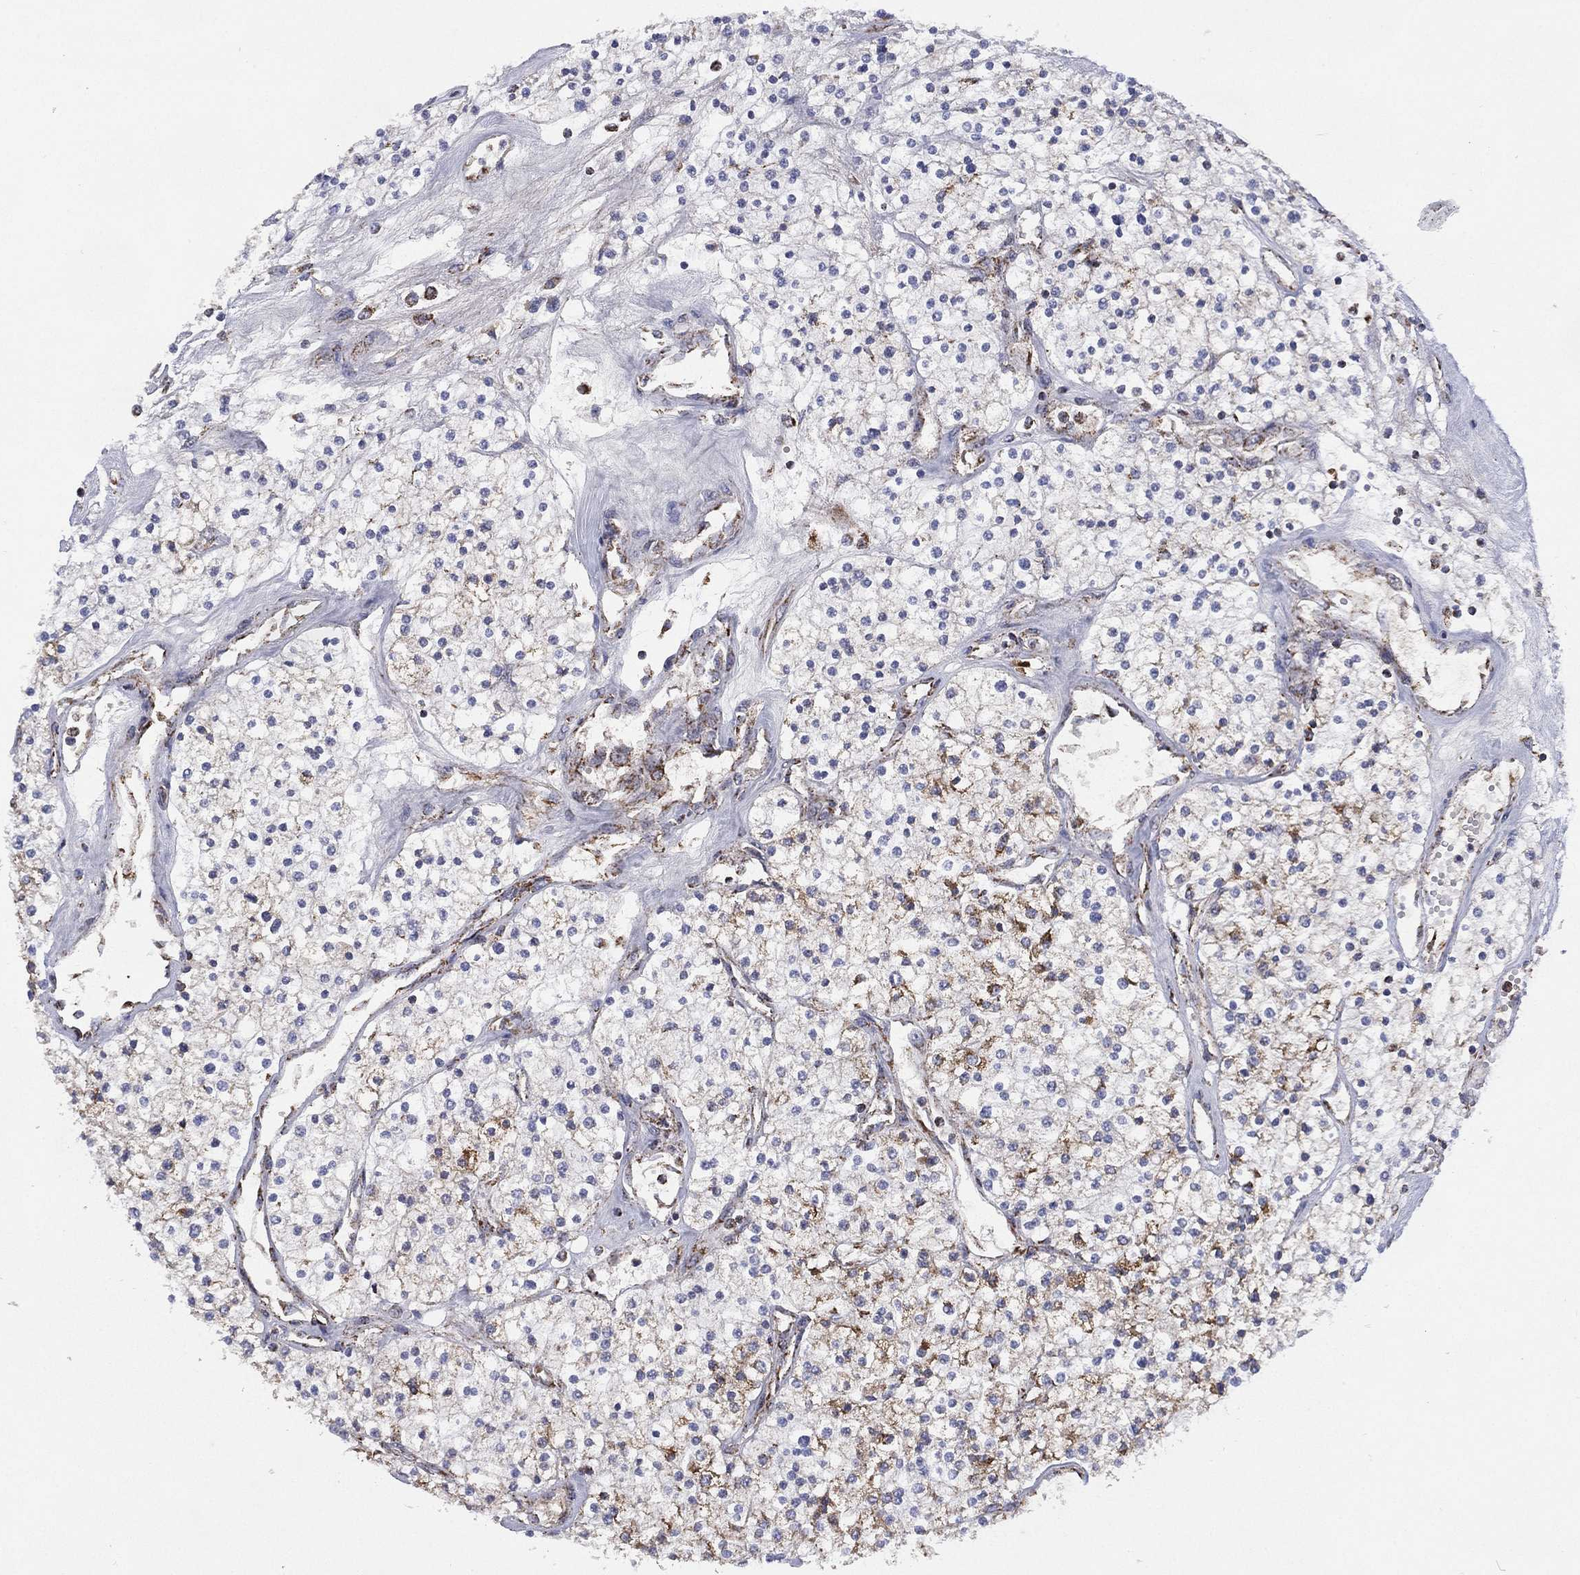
{"staining": {"intensity": "moderate", "quantity": "<25%", "location": "cytoplasmic/membranous"}, "tissue": "renal cancer", "cell_type": "Tumor cells", "image_type": "cancer", "snomed": [{"axis": "morphology", "description": "Adenocarcinoma, NOS"}, {"axis": "topography", "description": "Kidney"}], "caption": "This is an image of immunohistochemistry staining of renal cancer (adenocarcinoma), which shows moderate expression in the cytoplasmic/membranous of tumor cells.", "gene": "PPP2R5A", "patient": {"sex": "male", "age": 80}}